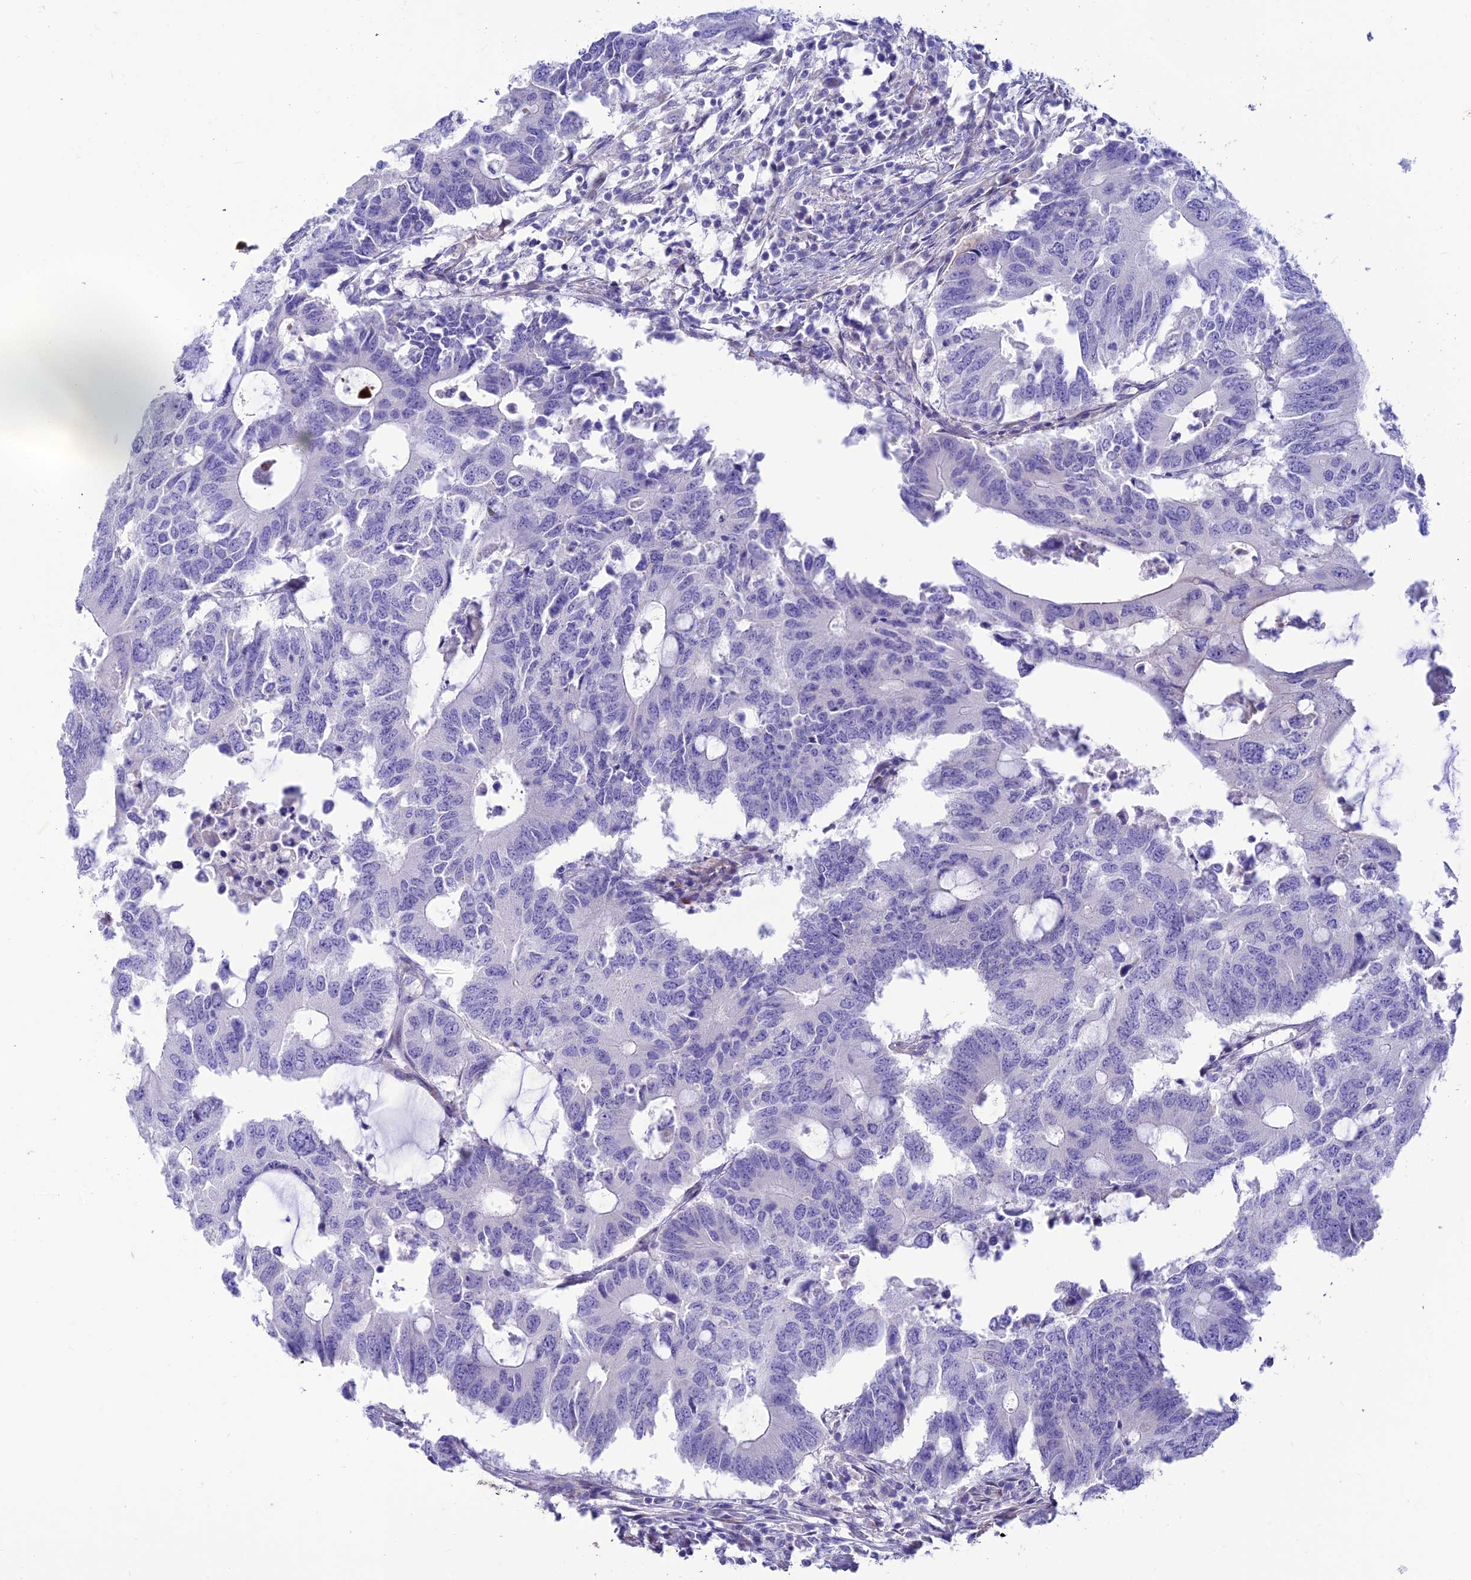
{"staining": {"intensity": "negative", "quantity": "none", "location": "none"}, "tissue": "colorectal cancer", "cell_type": "Tumor cells", "image_type": "cancer", "snomed": [{"axis": "morphology", "description": "Adenocarcinoma, NOS"}, {"axis": "topography", "description": "Colon"}], "caption": "The micrograph displays no significant staining in tumor cells of colorectal cancer (adenocarcinoma).", "gene": "FAM186B", "patient": {"sex": "male", "age": 71}}